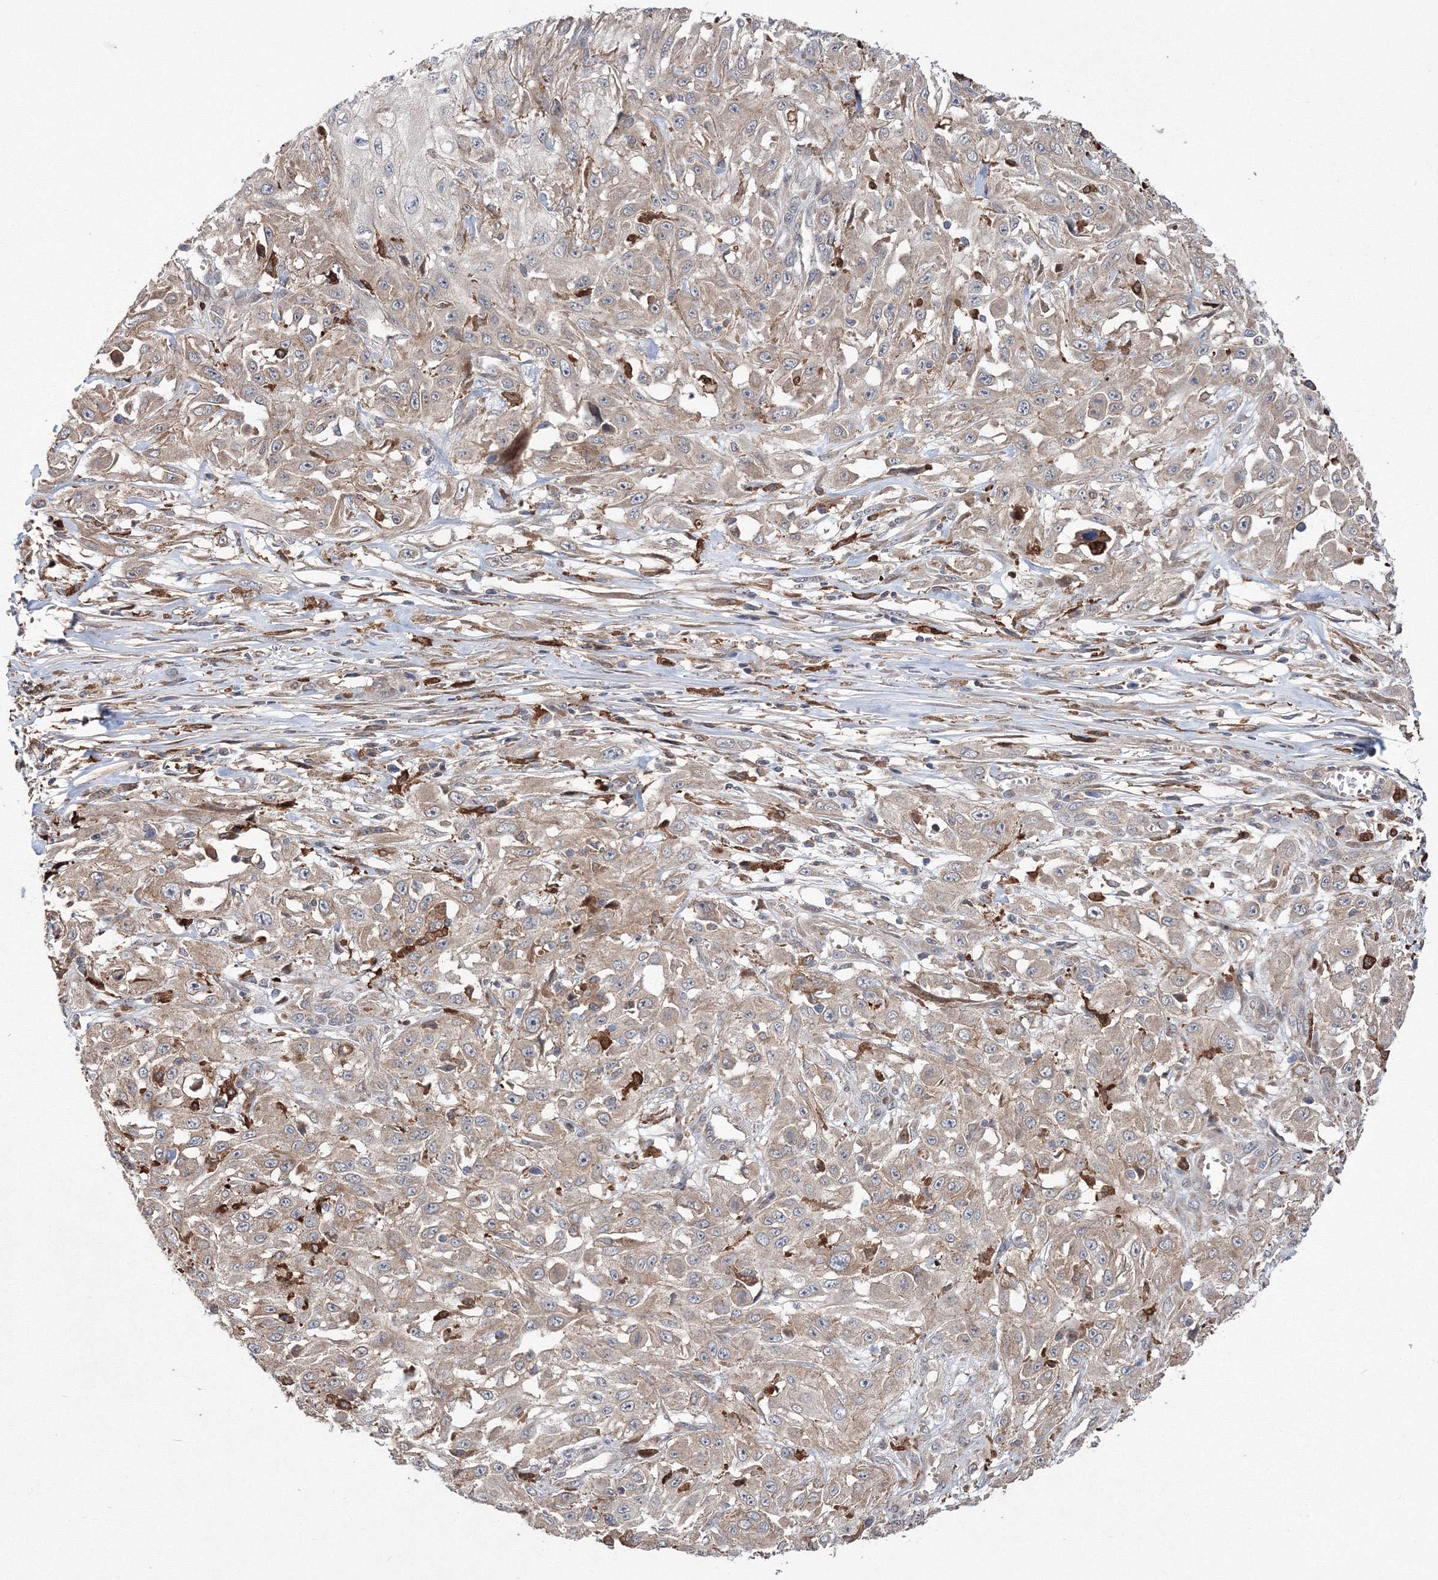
{"staining": {"intensity": "weak", "quantity": ">75%", "location": "cytoplasmic/membranous"}, "tissue": "skin cancer", "cell_type": "Tumor cells", "image_type": "cancer", "snomed": [{"axis": "morphology", "description": "Squamous cell carcinoma, NOS"}, {"axis": "morphology", "description": "Squamous cell carcinoma, metastatic, NOS"}, {"axis": "topography", "description": "Skin"}, {"axis": "topography", "description": "Lymph node"}], "caption": "Immunohistochemical staining of human skin cancer (metastatic squamous cell carcinoma) demonstrates weak cytoplasmic/membranous protein positivity in about >75% of tumor cells.", "gene": "RANBP3L", "patient": {"sex": "male", "age": 75}}